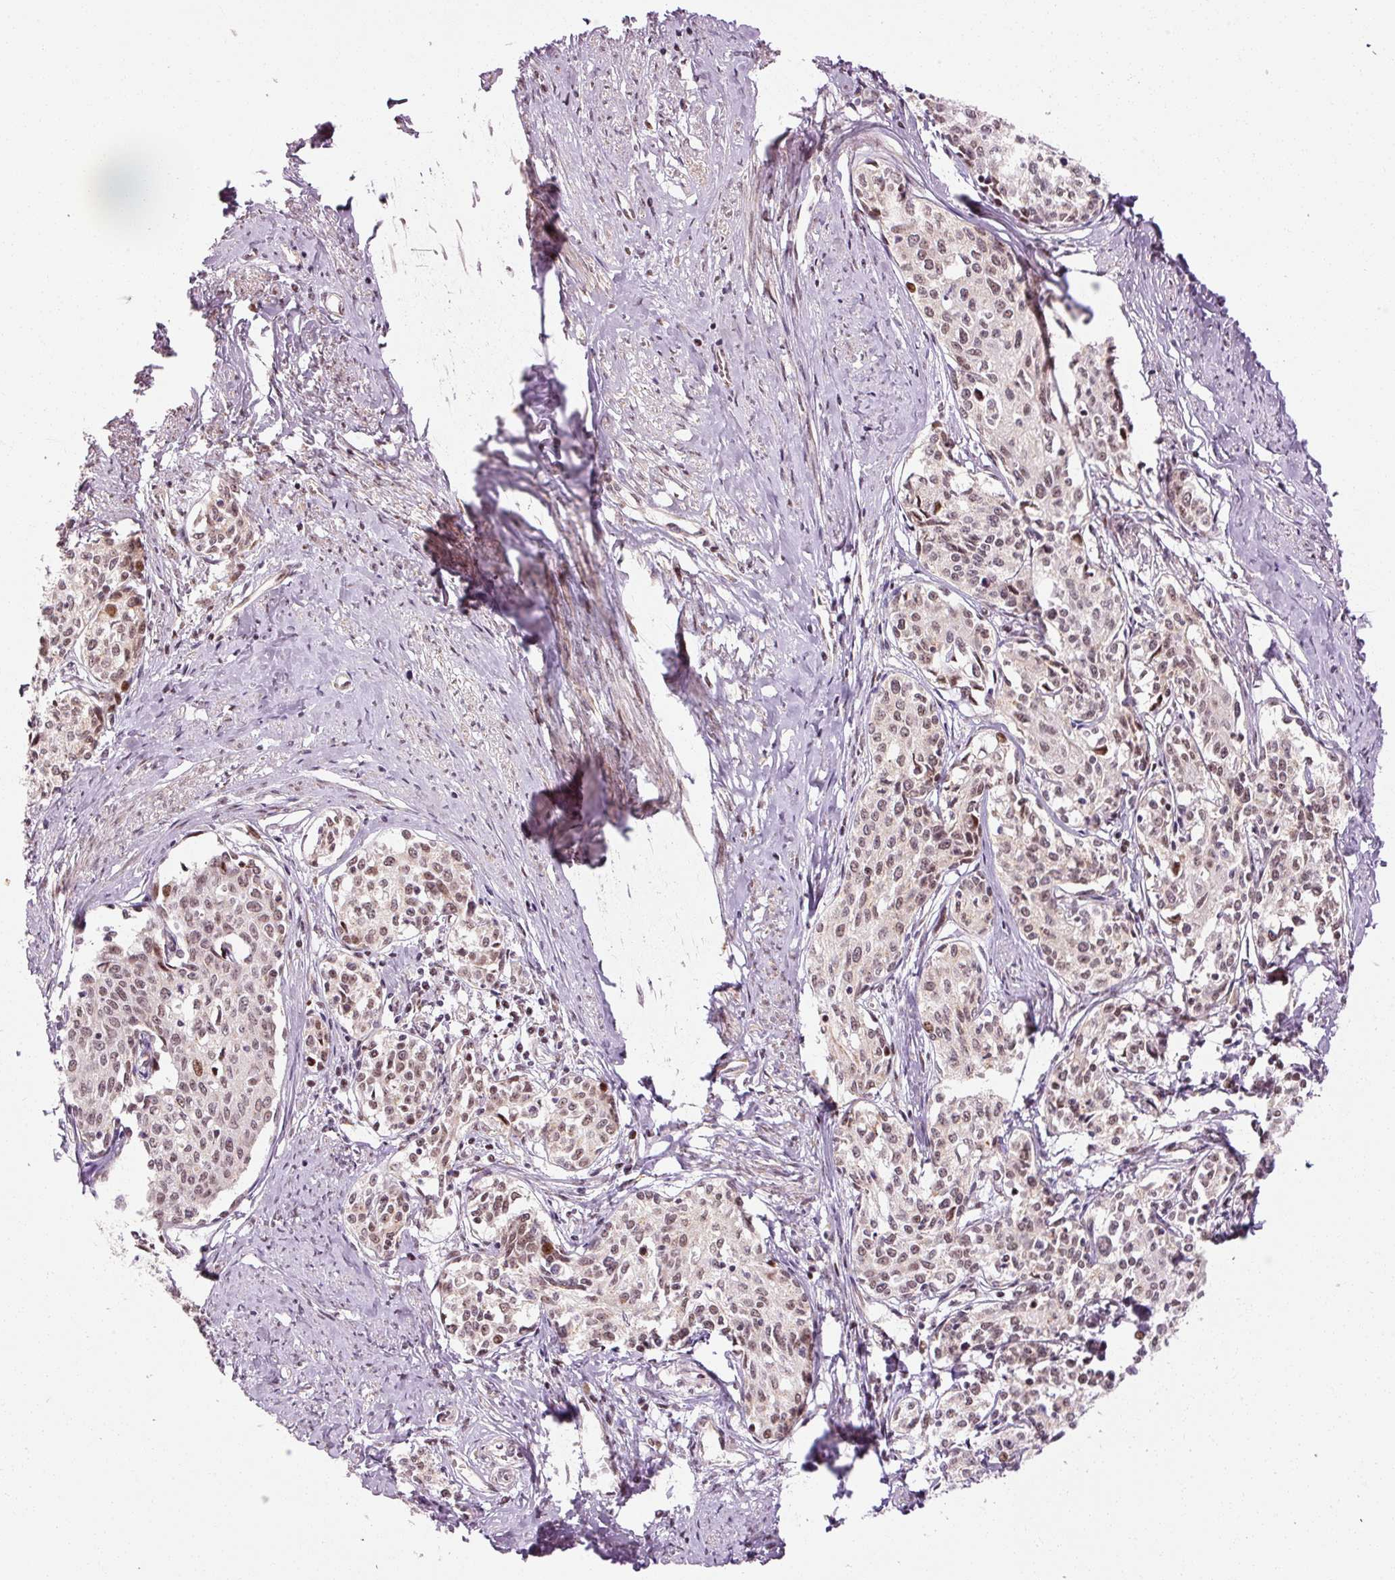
{"staining": {"intensity": "weak", "quantity": ">75%", "location": "nuclear"}, "tissue": "cervical cancer", "cell_type": "Tumor cells", "image_type": "cancer", "snomed": [{"axis": "morphology", "description": "Squamous cell carcinoma, NOS"}, {"axis": "morphology", "description": "Adenocarcinoma, NOS"}, {"axis": "topography", "description": "Cervix"}], "caption": "An immunohistochemistry histopathology image of tumor tissue is shown. Protein staining in brown shows weak nuclear positivity in cervical squamous cell carcinoma within tumor cells.", "gene": "ANKRD20A1", "patient": {"sex": "female", "age": 52}}